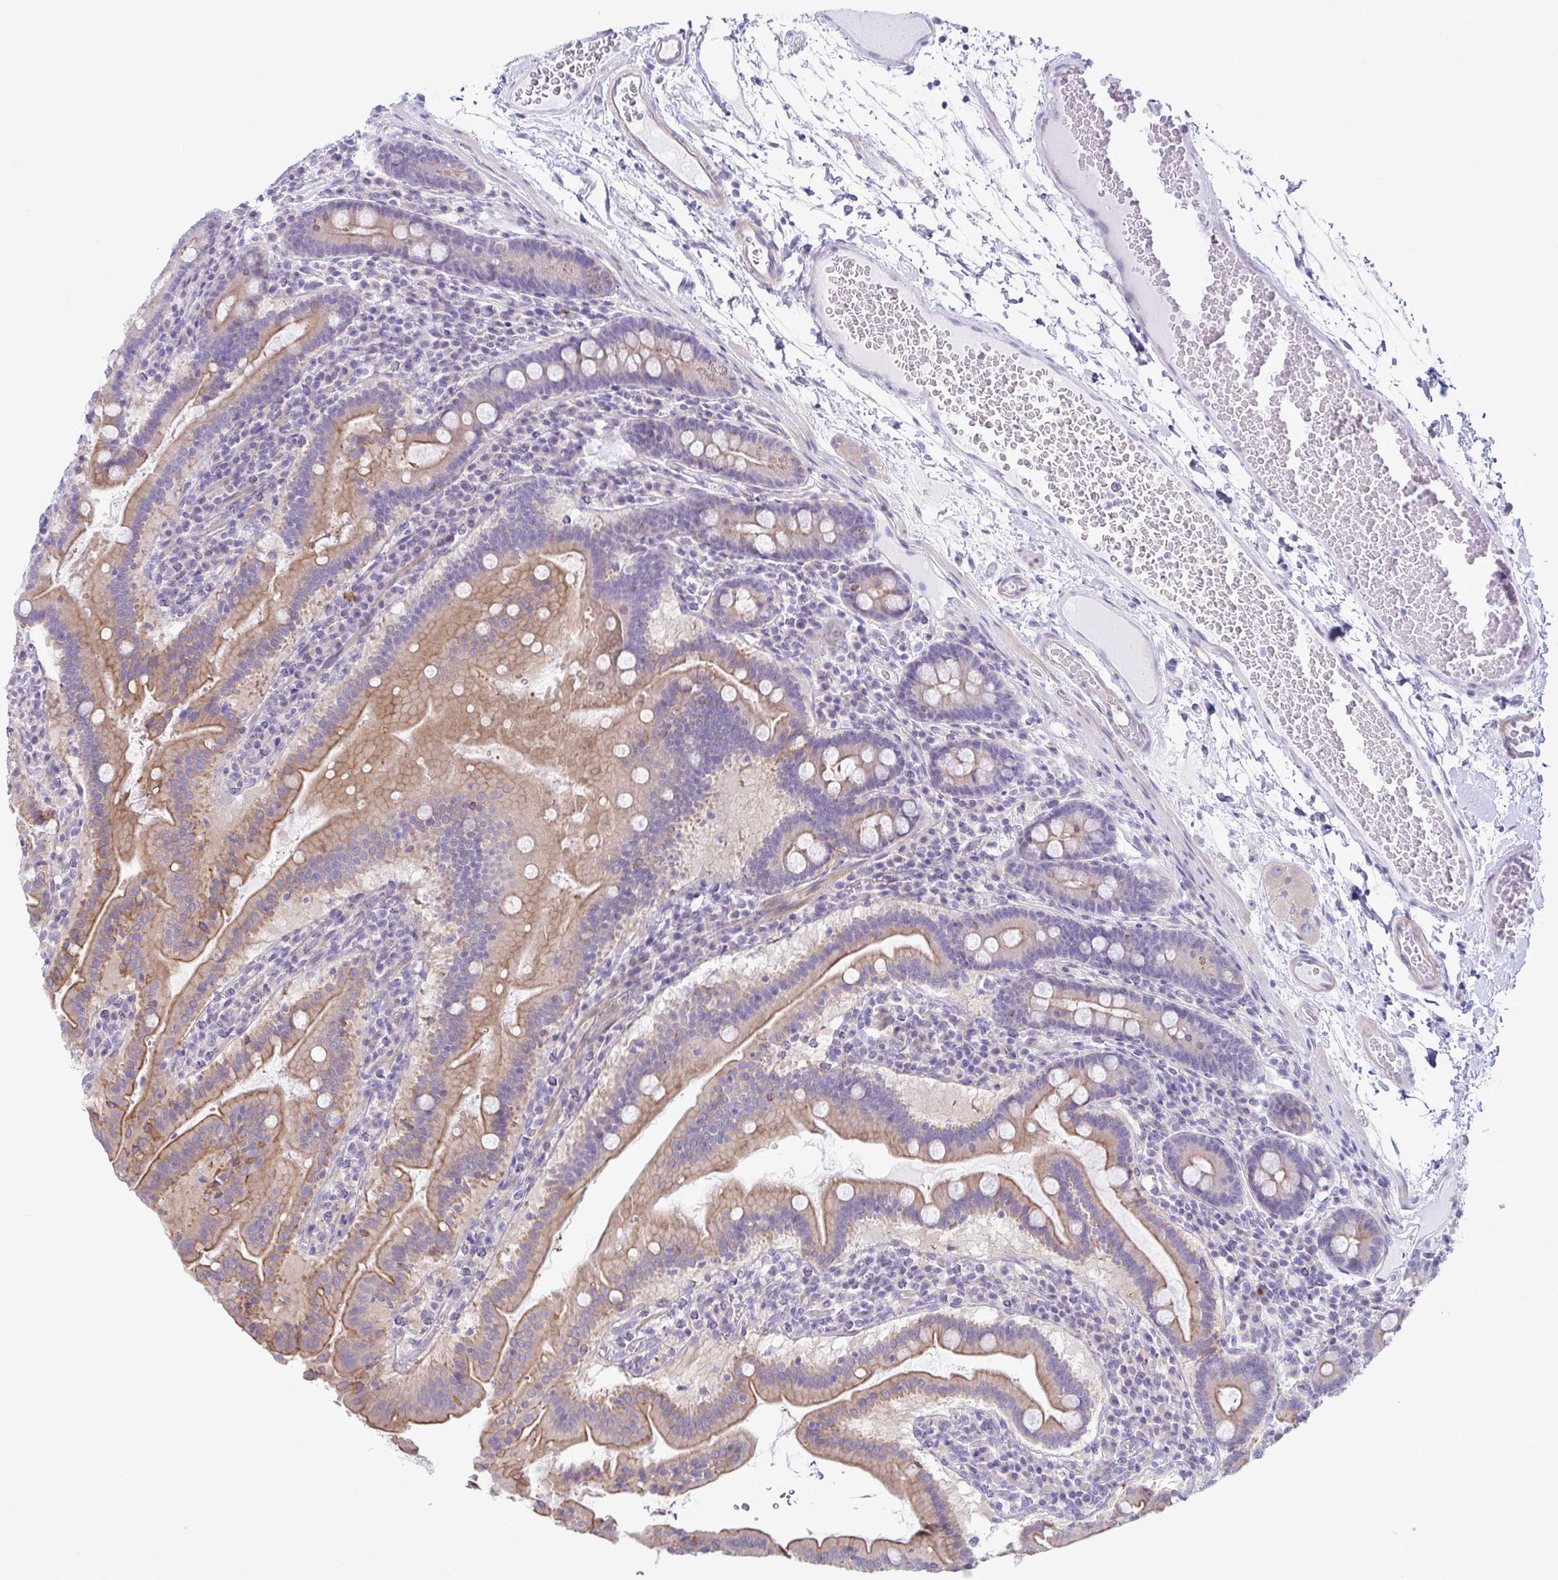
{"staining": {"intensity": "moderate", "quantity": ">75%", "location": "cytoplasmic/membranous"}, "tissue": "small intestine", "cell_type": "Glandular cells", "image_type": "normal", "snomed": [{"axis": "morphology", "description": "Normal tissue, NOS"}, {"axis": "topography", "description": "Small intestine"}], "caption": "Immunohistochemistry (IHC) photomicrograph of unremarkable small intestine: human small intestine stained using IHC displays medium levels of moderate protein expression localized specifically in the cytoplasmic/membranous of glandular cells, appearing as a cytoplasmic/membranous brown color.", "gene": "TNNI2", "patient": {"sex": "male", "age": 26}}